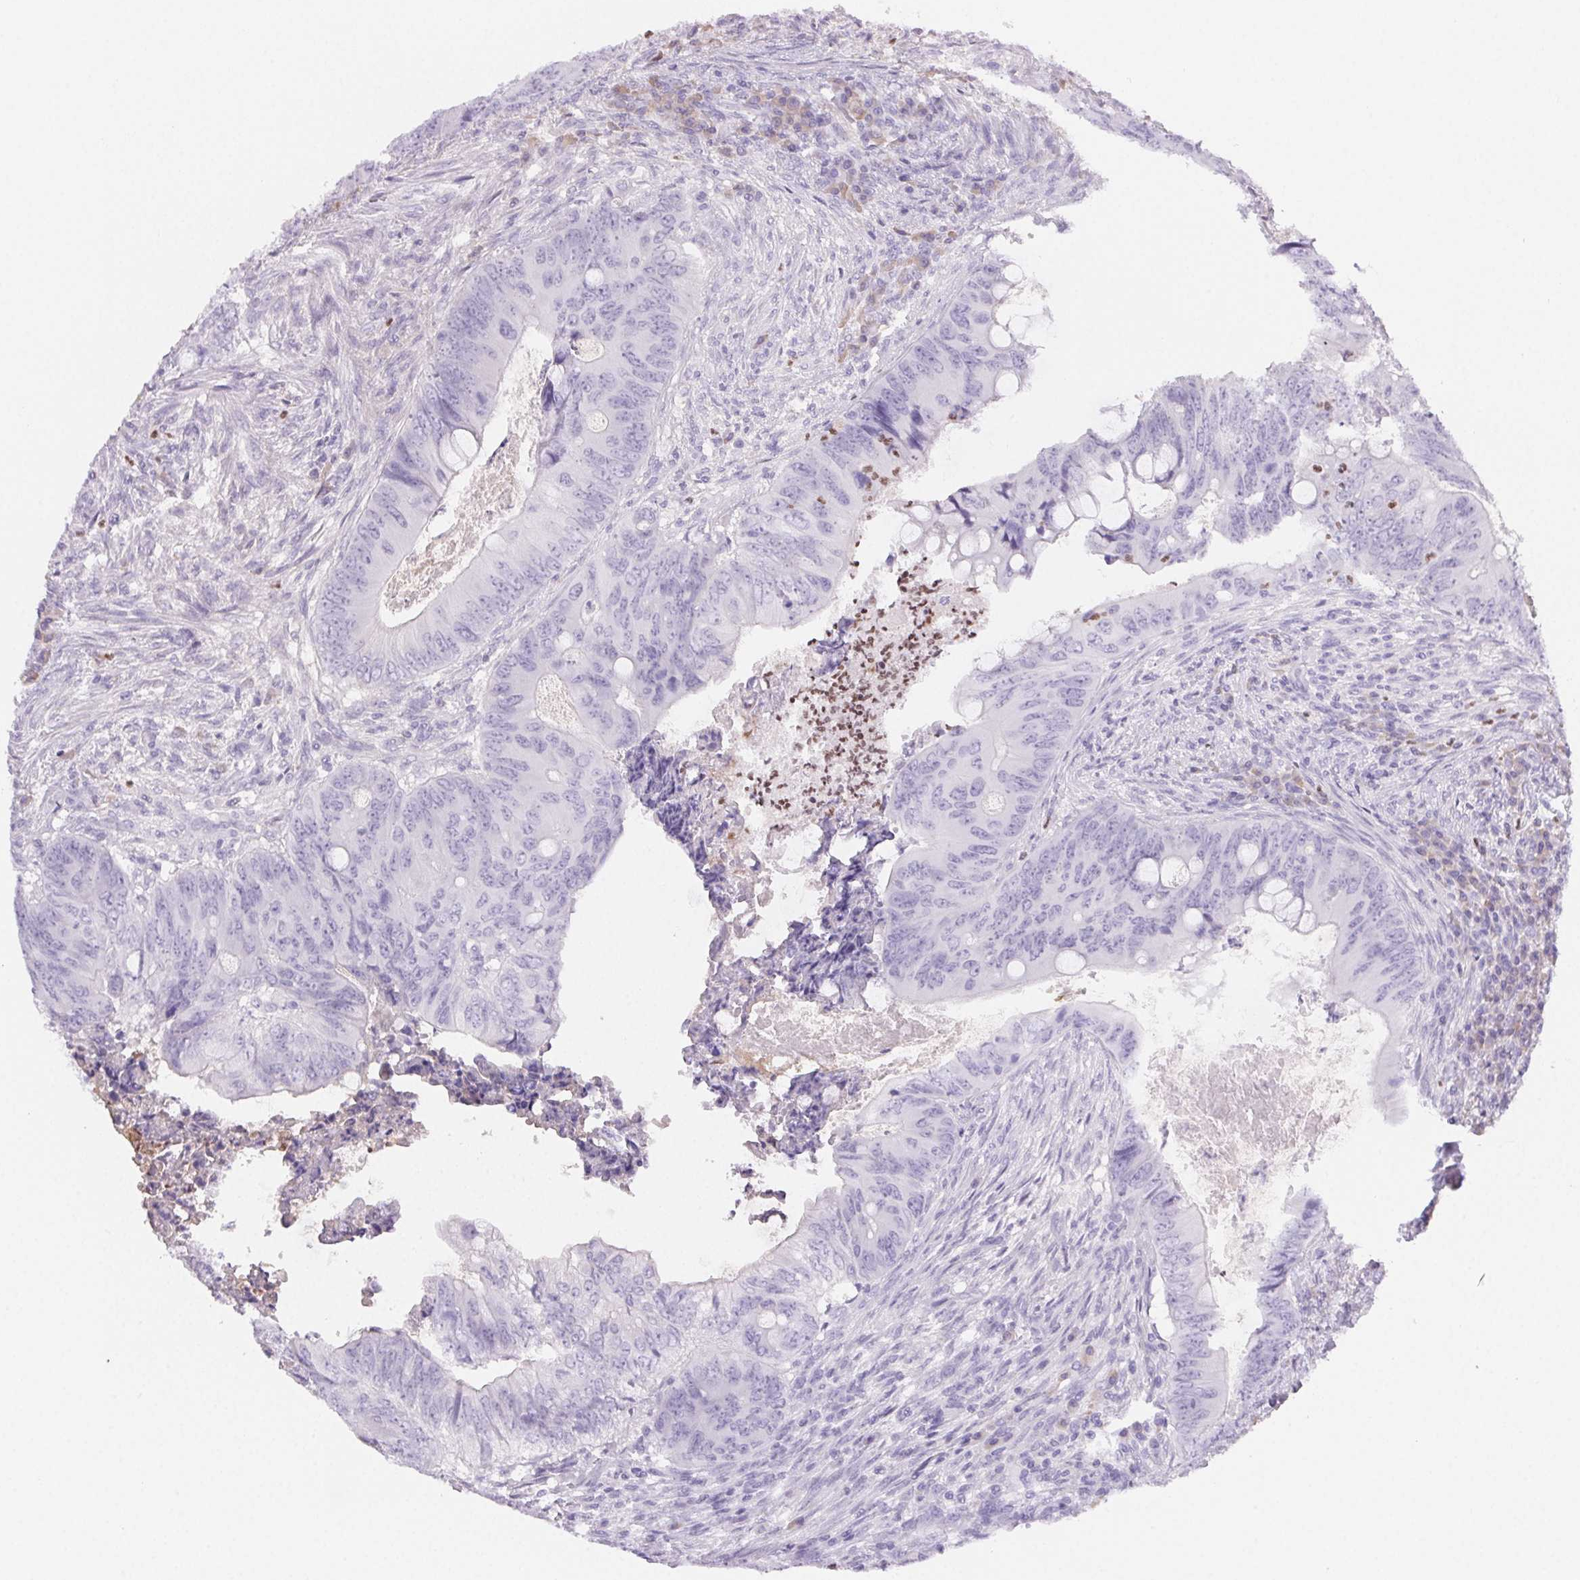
{"staining": {"intensity": "negative", "quantity": "none", "location": "none"}, "tissue": "colorectal cancer", "cell_type": "Tumor cells", "image_type": "cancer", "snomed": [{"axis": "morphology", "description": "Adenocarcinoma, NOS"}, {"axis": "topography", "description": "Colon"}], "caption": "DAB (3,3'-diaminobenzidine) immunohistochemical staining of human colorectal cancer (adenocarcinoma) reveals no significant positivity in tumor cells.", "gene": "PADI4", "patient": {"sex": "female", "age": 74}}